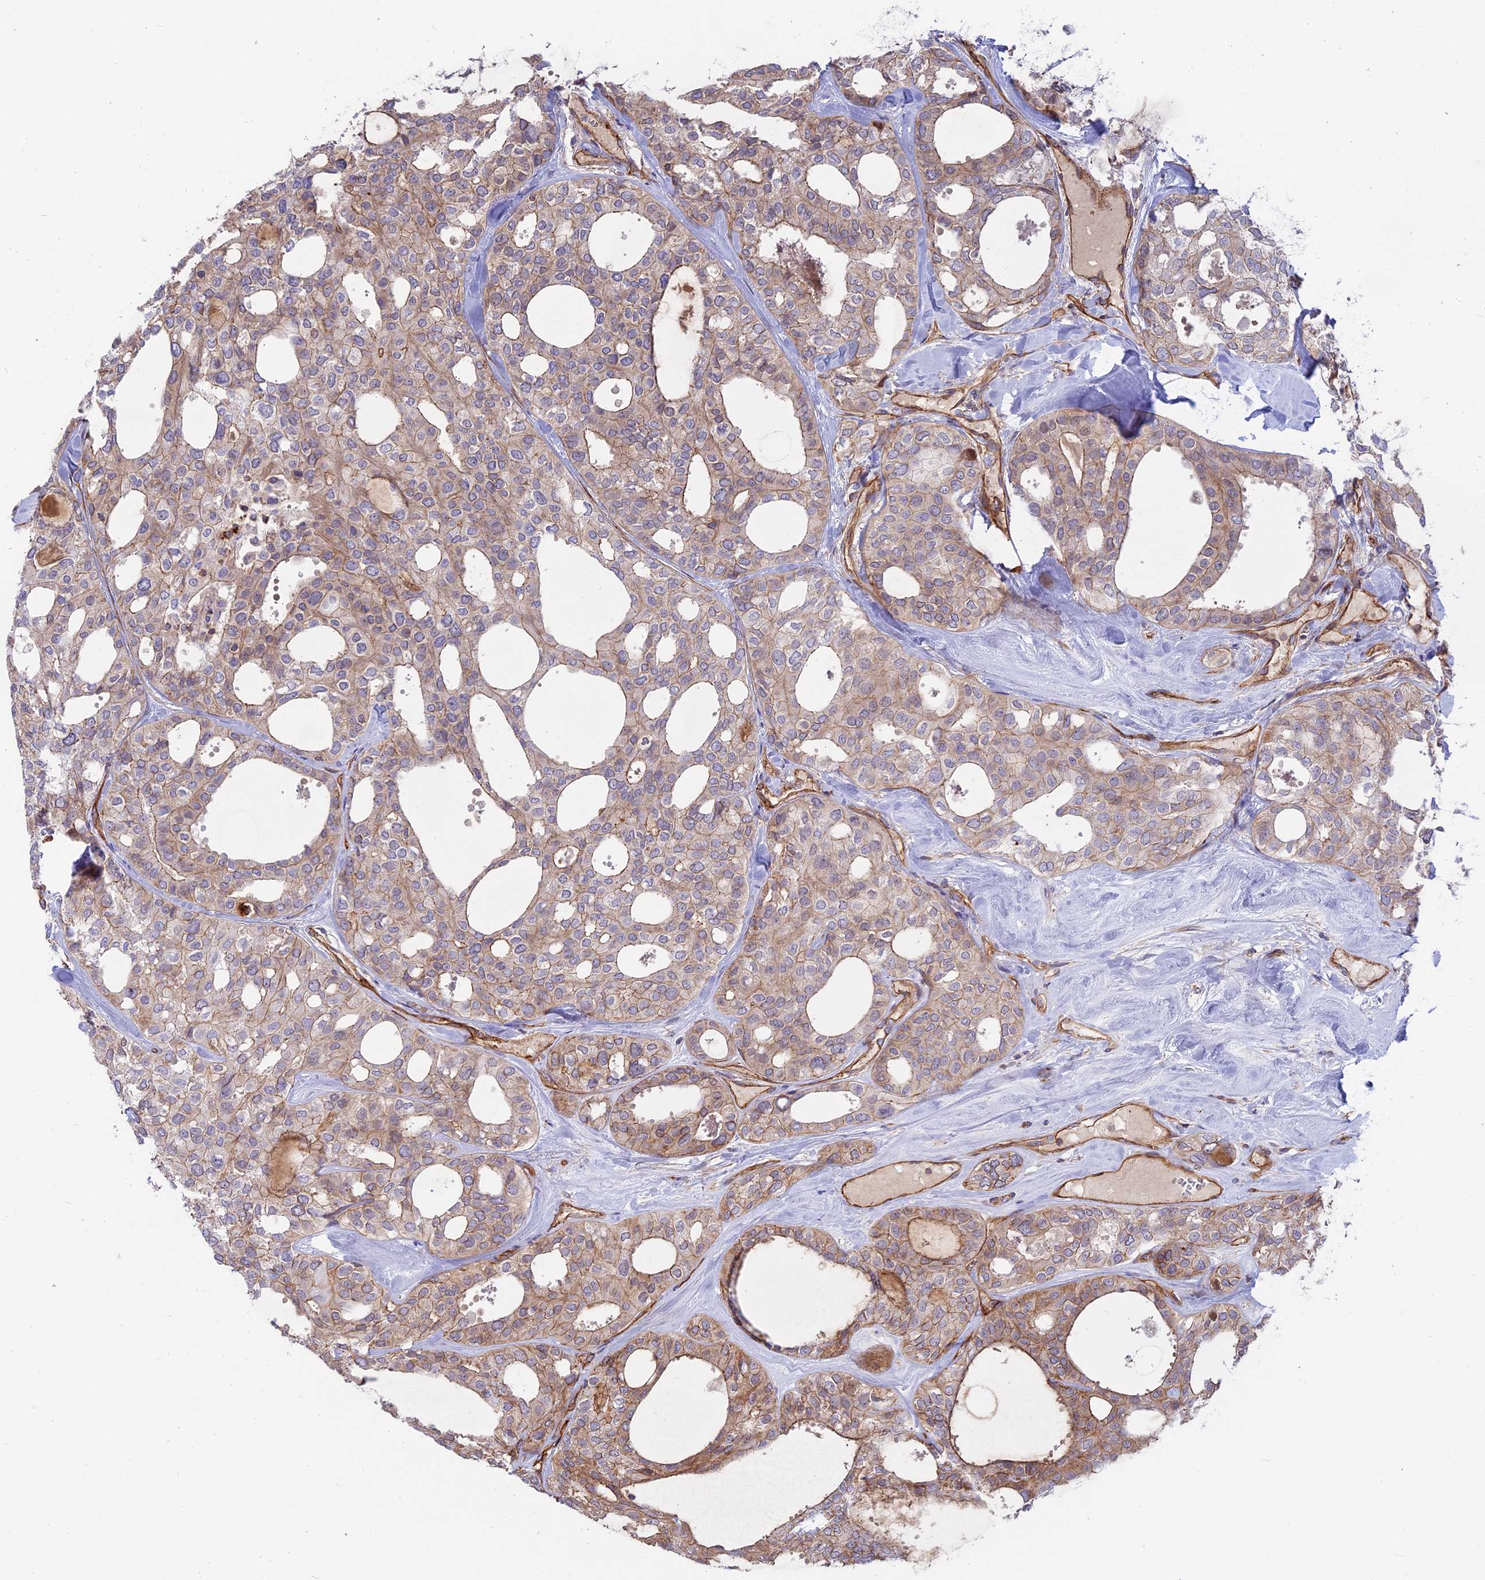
{"staining": {"intensity": "moderate", "quantity": "25%-75%", "location": "cytoplasmic/membranous"}, "tissue": "thyroid cancer", "cell_type": "Tumor cells", "image_type": "cancer", "snomed": [{"axis": "morphology", "description": "Follicular adenoma carcinoma, NOS"}, {"axis": "topography", "description": "Thyroid gland"}], "caption": "Immunohistochemistry of human thyroid cancer displays medium levels of moderate cytoplasmic/membranous staining in approximately 25%-75% of tumor cells.", "gene": "CNBD2", "patient": {"sex": "male", "age": 75}}